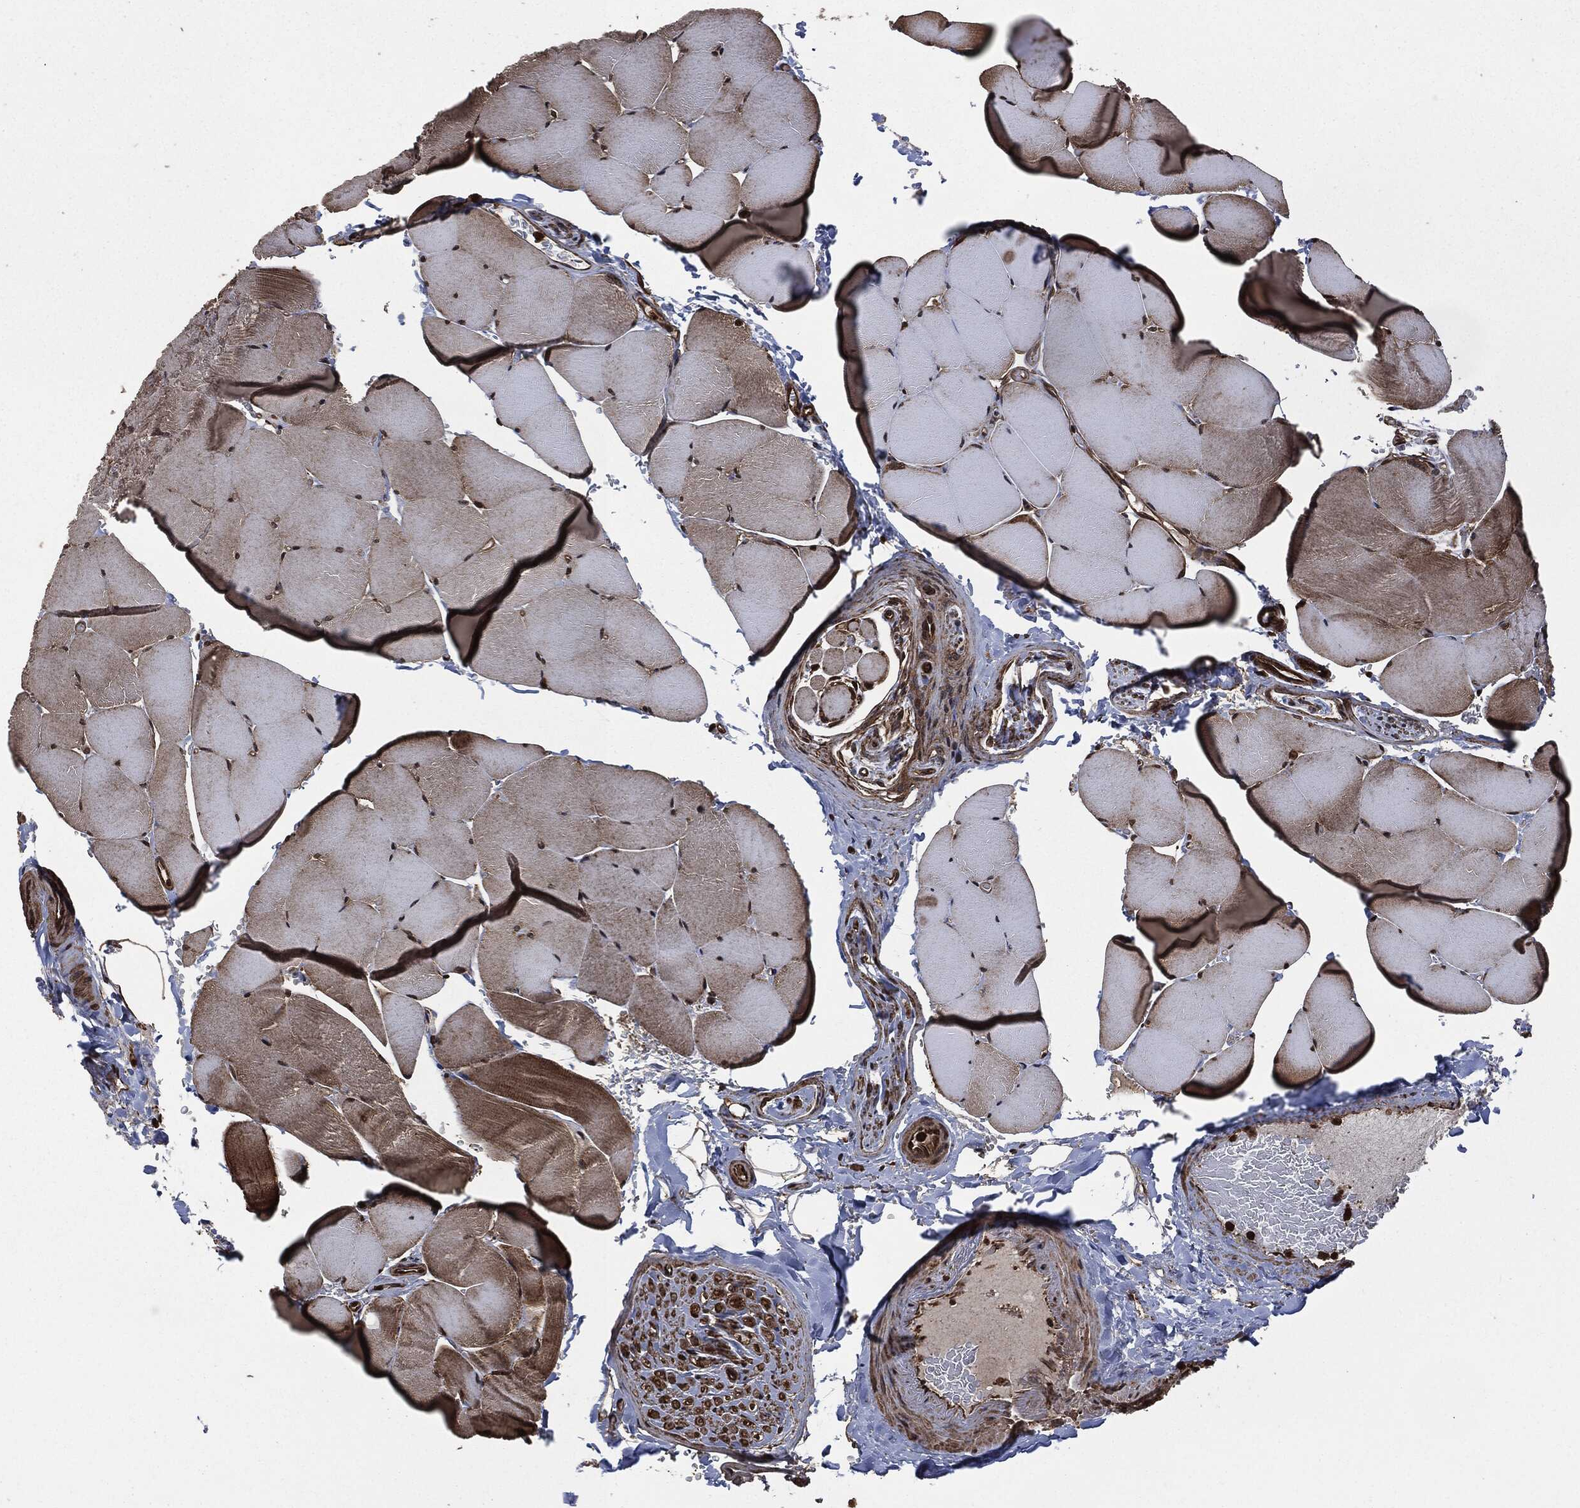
{"staining": {"intensity": "moderate", "quantity": "25%-75%", "location": "cytoplasmic/membranous,nuclear"}, "tissue": "skeletal muscle", "cell_type": "Myocytes", "image_type": "normal", "snomed": [{"axis": "morphology", "description": "Normal tissue, NOS"}, {"axis": "topography", "description": "Skeletal muscle"}], "caption": "Immunohistochemical staining of benign human skeletal muscle shows medium levels of moderate cytoplasmic/membranous,nuclear staining in approximately 25%-75% of myocytes. (IHC, brightfield microscopy, high magnification).", "gene": "HRAS", "patient": {"sex": "female", "age": 37}}